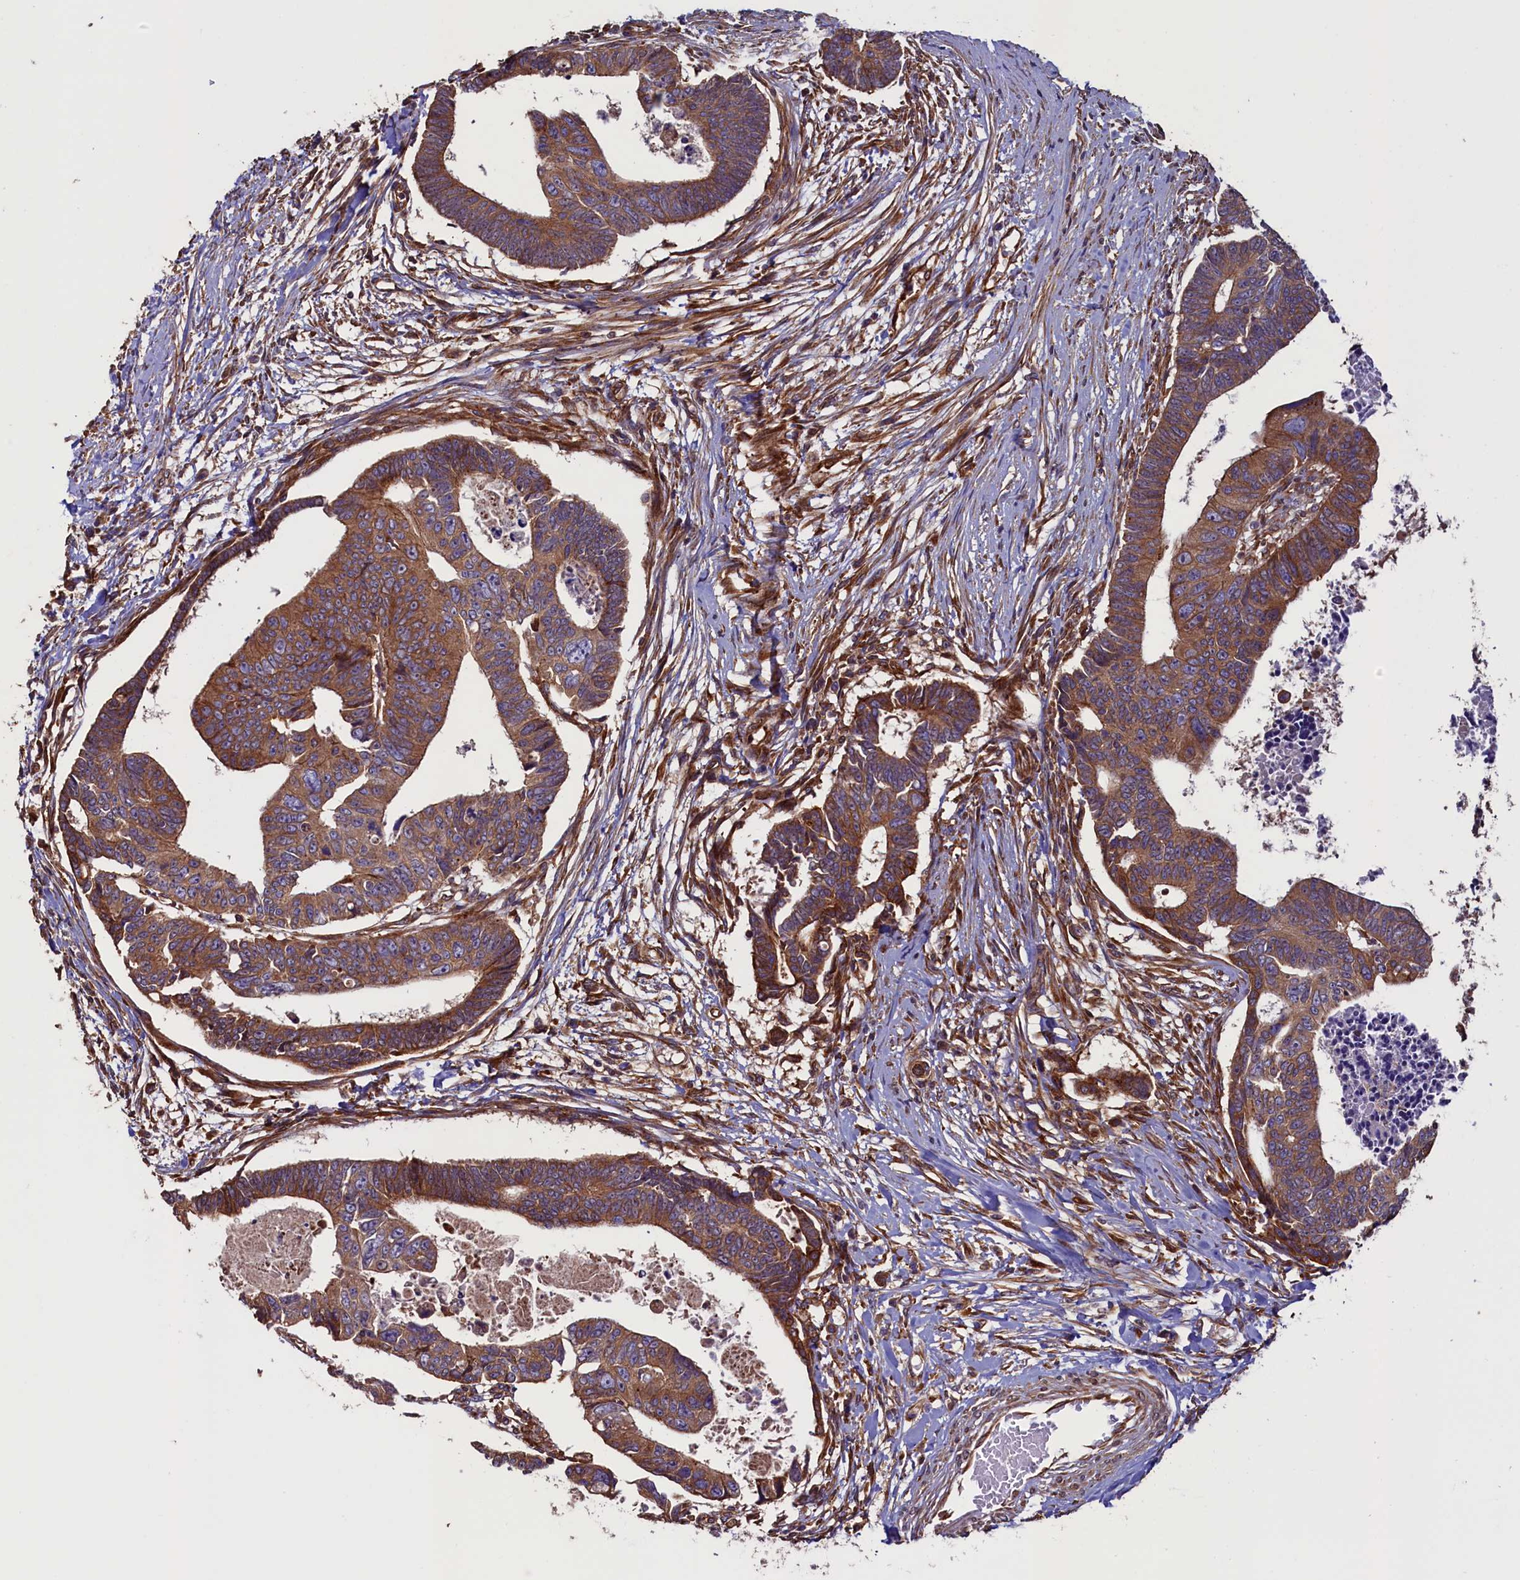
{"staining": {"intensity": "moderate", "quantity": ">75%", "location": "cytoplasmic/membranous"}, "tissue": "colorectal cancer", "cell_type": "Tumor cells", "image_type": "cancer", "snomed": [{"axis": "morphology", "description": "Adenocarcinoma, NOS"}, {"axis": "topography", "description": "Rectum"}], "caption": "The micrograph reveals a brown stain indicating the presence of a protein in the cytoplasmic/membranous of tumor cells in colorectal cancer (adenocarcinoma). (IHC, brightfield microscopy, high magnification).", "gene": "ATXN2L", "patient": {"sex": "female", "age": 65}}